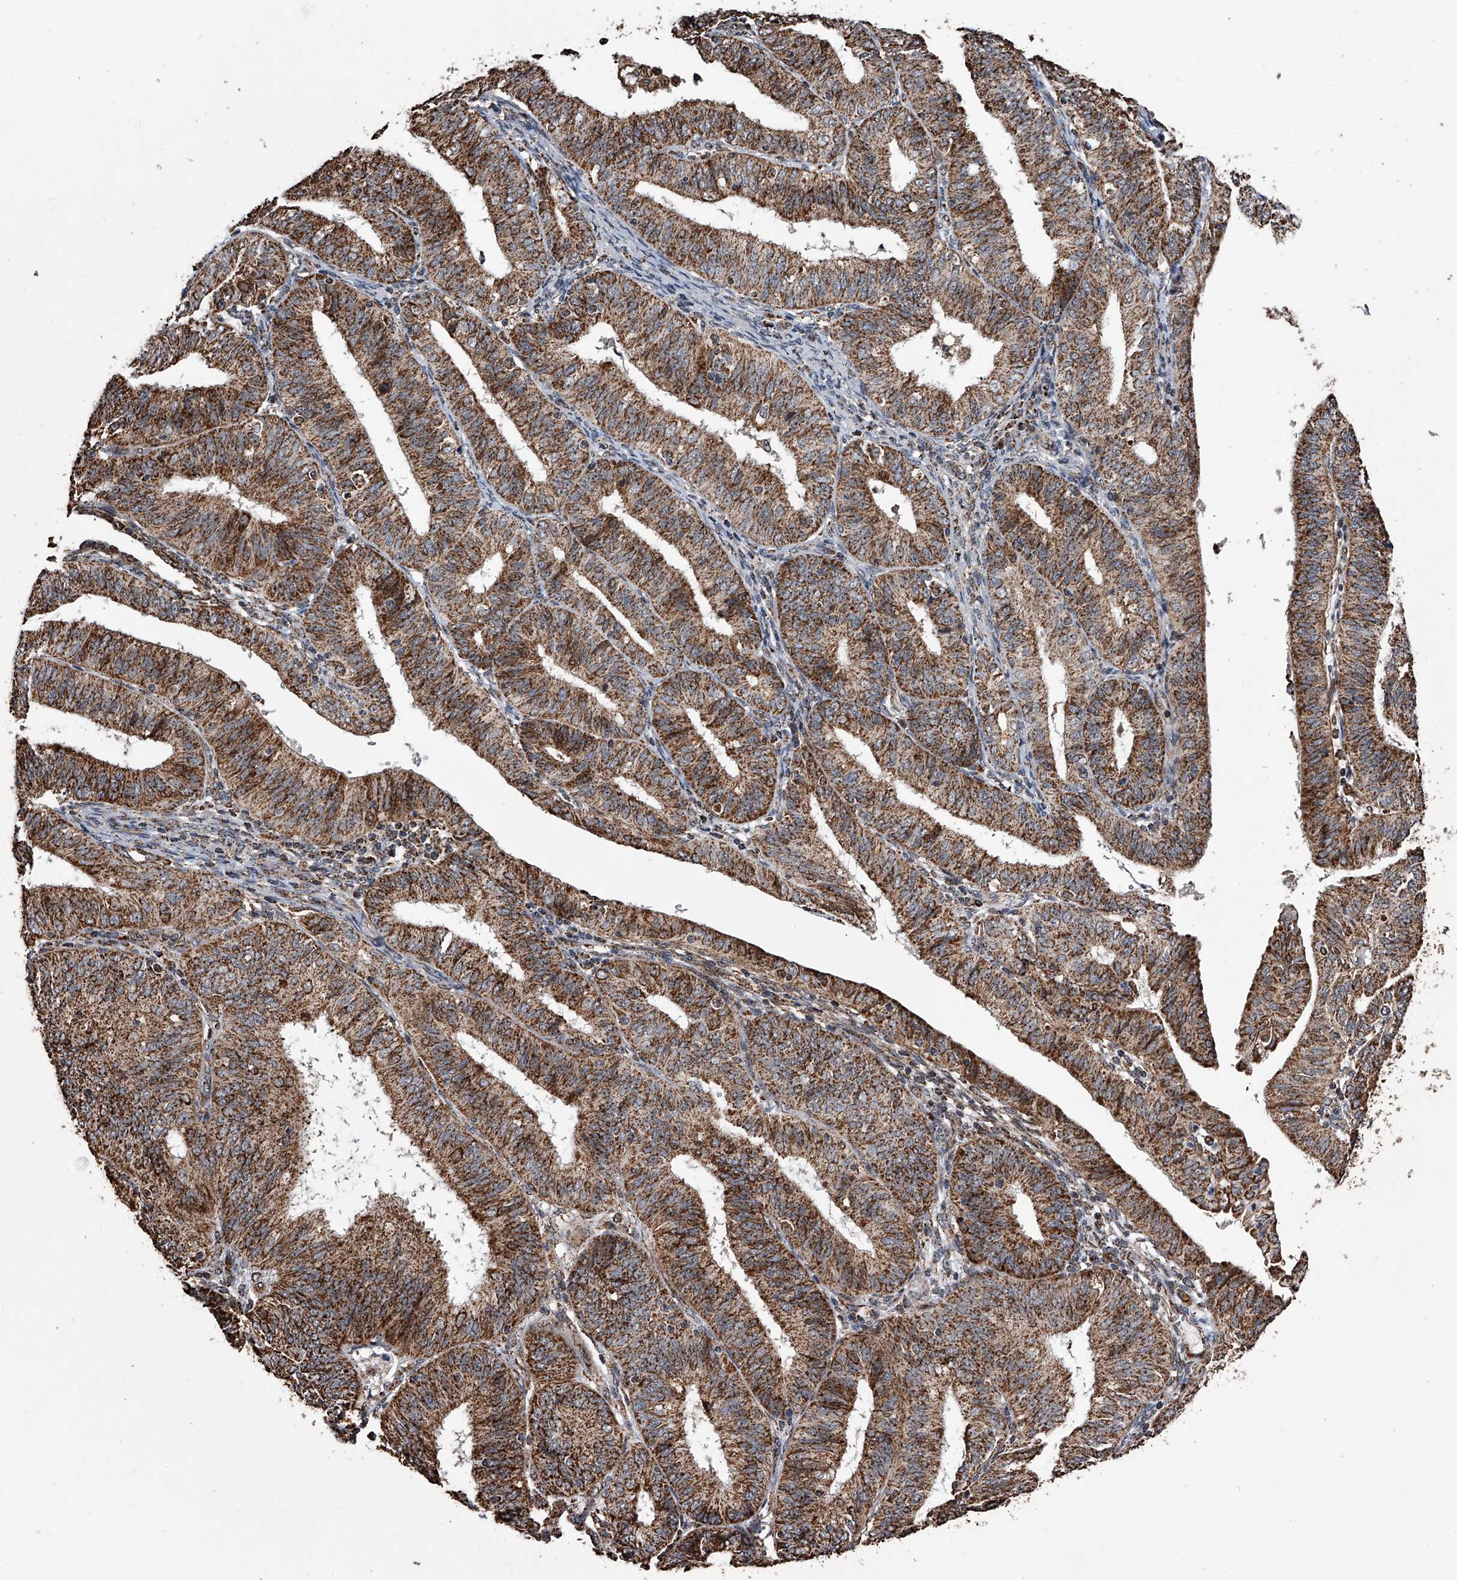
{"staining": {"intensity": "strong", "quantity": ">75%", "location": "cytoplasmic/membranous"}, "tissue": "endometrial cancer", "cell_type": "Tumor cells", "image_type": "cancer", "snomed": [{"axis": "morphology", "description": "Adenocarcinoma, NOS"}, {"axis": "topography", "description": "Endometrium"}], "caption": "Endometrial cancer was stained to show a protein in brown. There is high levels of strong cytoplasmic/membranous positivity in approximately >75% of tumor cells.", "gene": "SMPDL3A", "patient": {"sex": "female", "age": 51}}